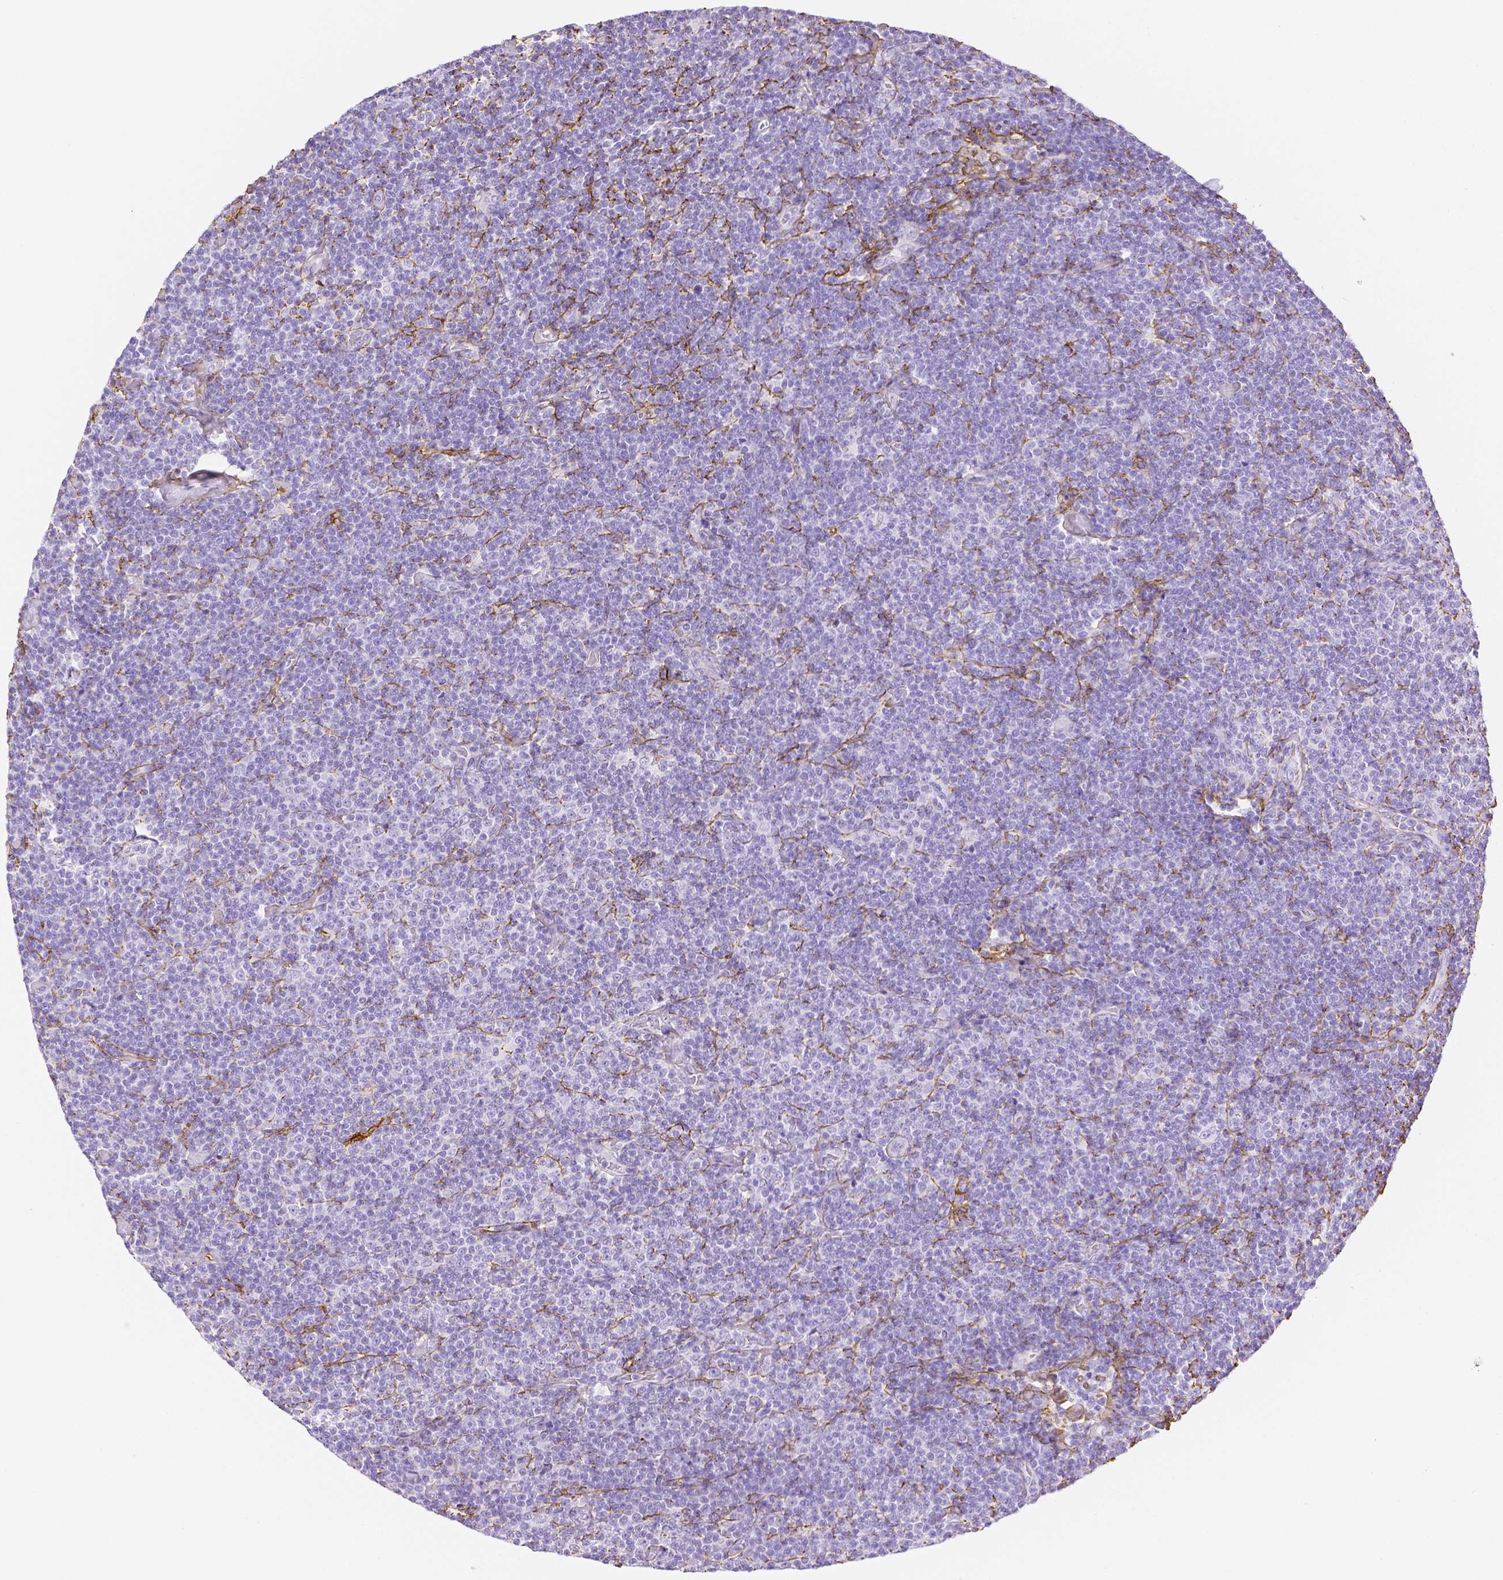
{"staining": {"intensity": "negative", "quantity": "none", "location": "none"}, "tissue": "lymphoma", "cell_type": "Tumor cells", "image_type": "cancer", "snomed": [{"axis": "morphology", "description": "Malignant lymphoma, non-Hodgkin's type, Low grade"}, {"axis": "topography", "description": "Lymph node"}], "caption": "Immunohistochemical staining of human malignant lymphoma, non-Hodgkin's type (low-grade) displays no significant positivity in tumor cells.", "gene": "FBN1", "patient": {"sex": "male", "age": 81}}